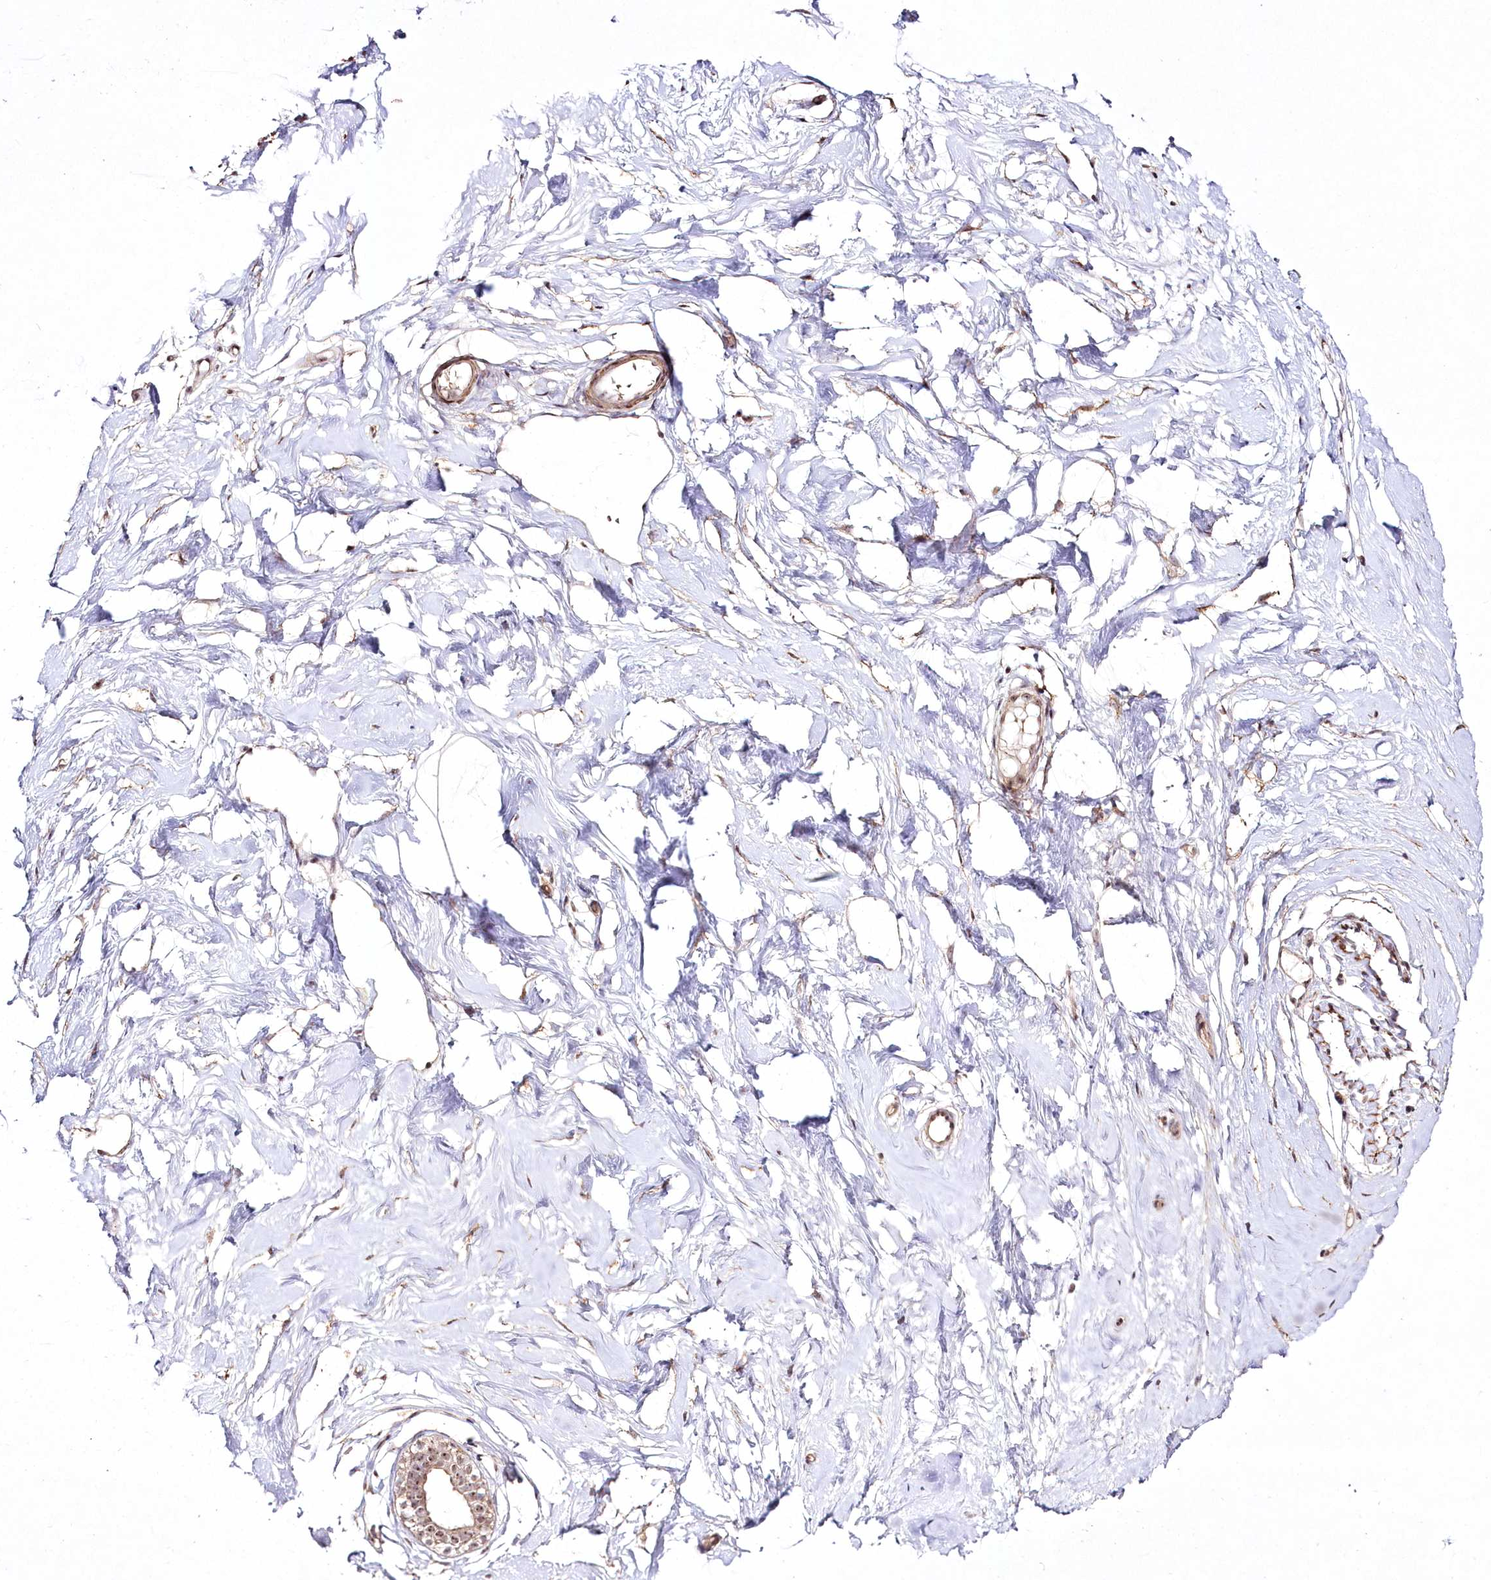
{"staining": {"intensity": "negative", "quantity": "none", "location": "none"}, "tissue": "breast", "cell_type": "Adipocytes", "image_type": "normal", "snomed": [{"axis": "morphology", "description": "Normal tissue, NOS"}, {"axis": "morphology", "description": "Adenoma, NOS"}, {"axis": "topography", "description": "Breast"}], "caption": "This is a micrograph of IHC staining of normal breast, which shows no staining in adipocytes.", "gene": "CCDC59", "patient": {"sex": "female", "age": 23}}